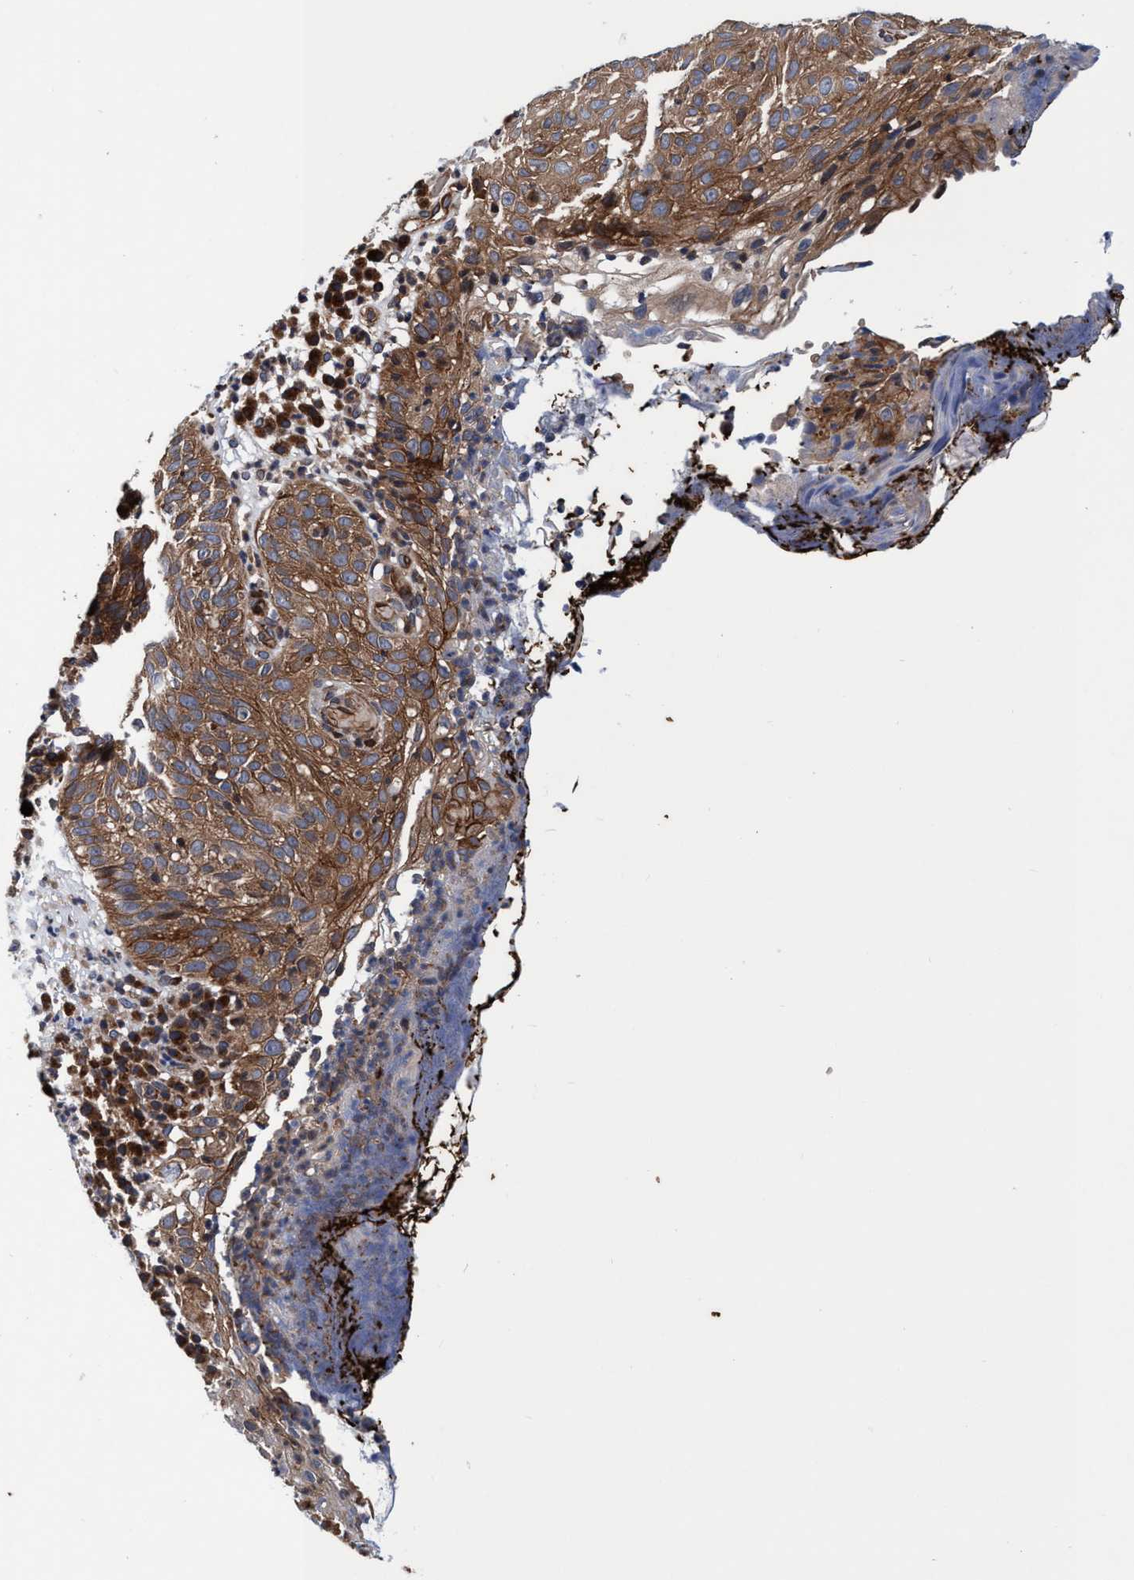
{"staining": {"intensity": "strong", "quantity": ">75%", "location": "cytoplasmic/membranous"}, "tissue": "skin cancer", "cell_type": "Tumor cells", "image_type": "cancer", "snomed": [{"axis": "morphology", "description": "Squamous cell carcinoma in situ, NOS"}, {"axis": "morphology", "description": "Squamous cell carcinoma, NOS"}, {"axis": "topography", "description": "Skin"}], "caption": "This image displays immunohistochemistry (IHC) staining of skin squamous cell carcinoma, with high strong cytoplasmic/membranous positivity in approximately >75% of tumor cells.", "gene": "MCM3AP", "patient": {"sex": "male", "age": 93}}